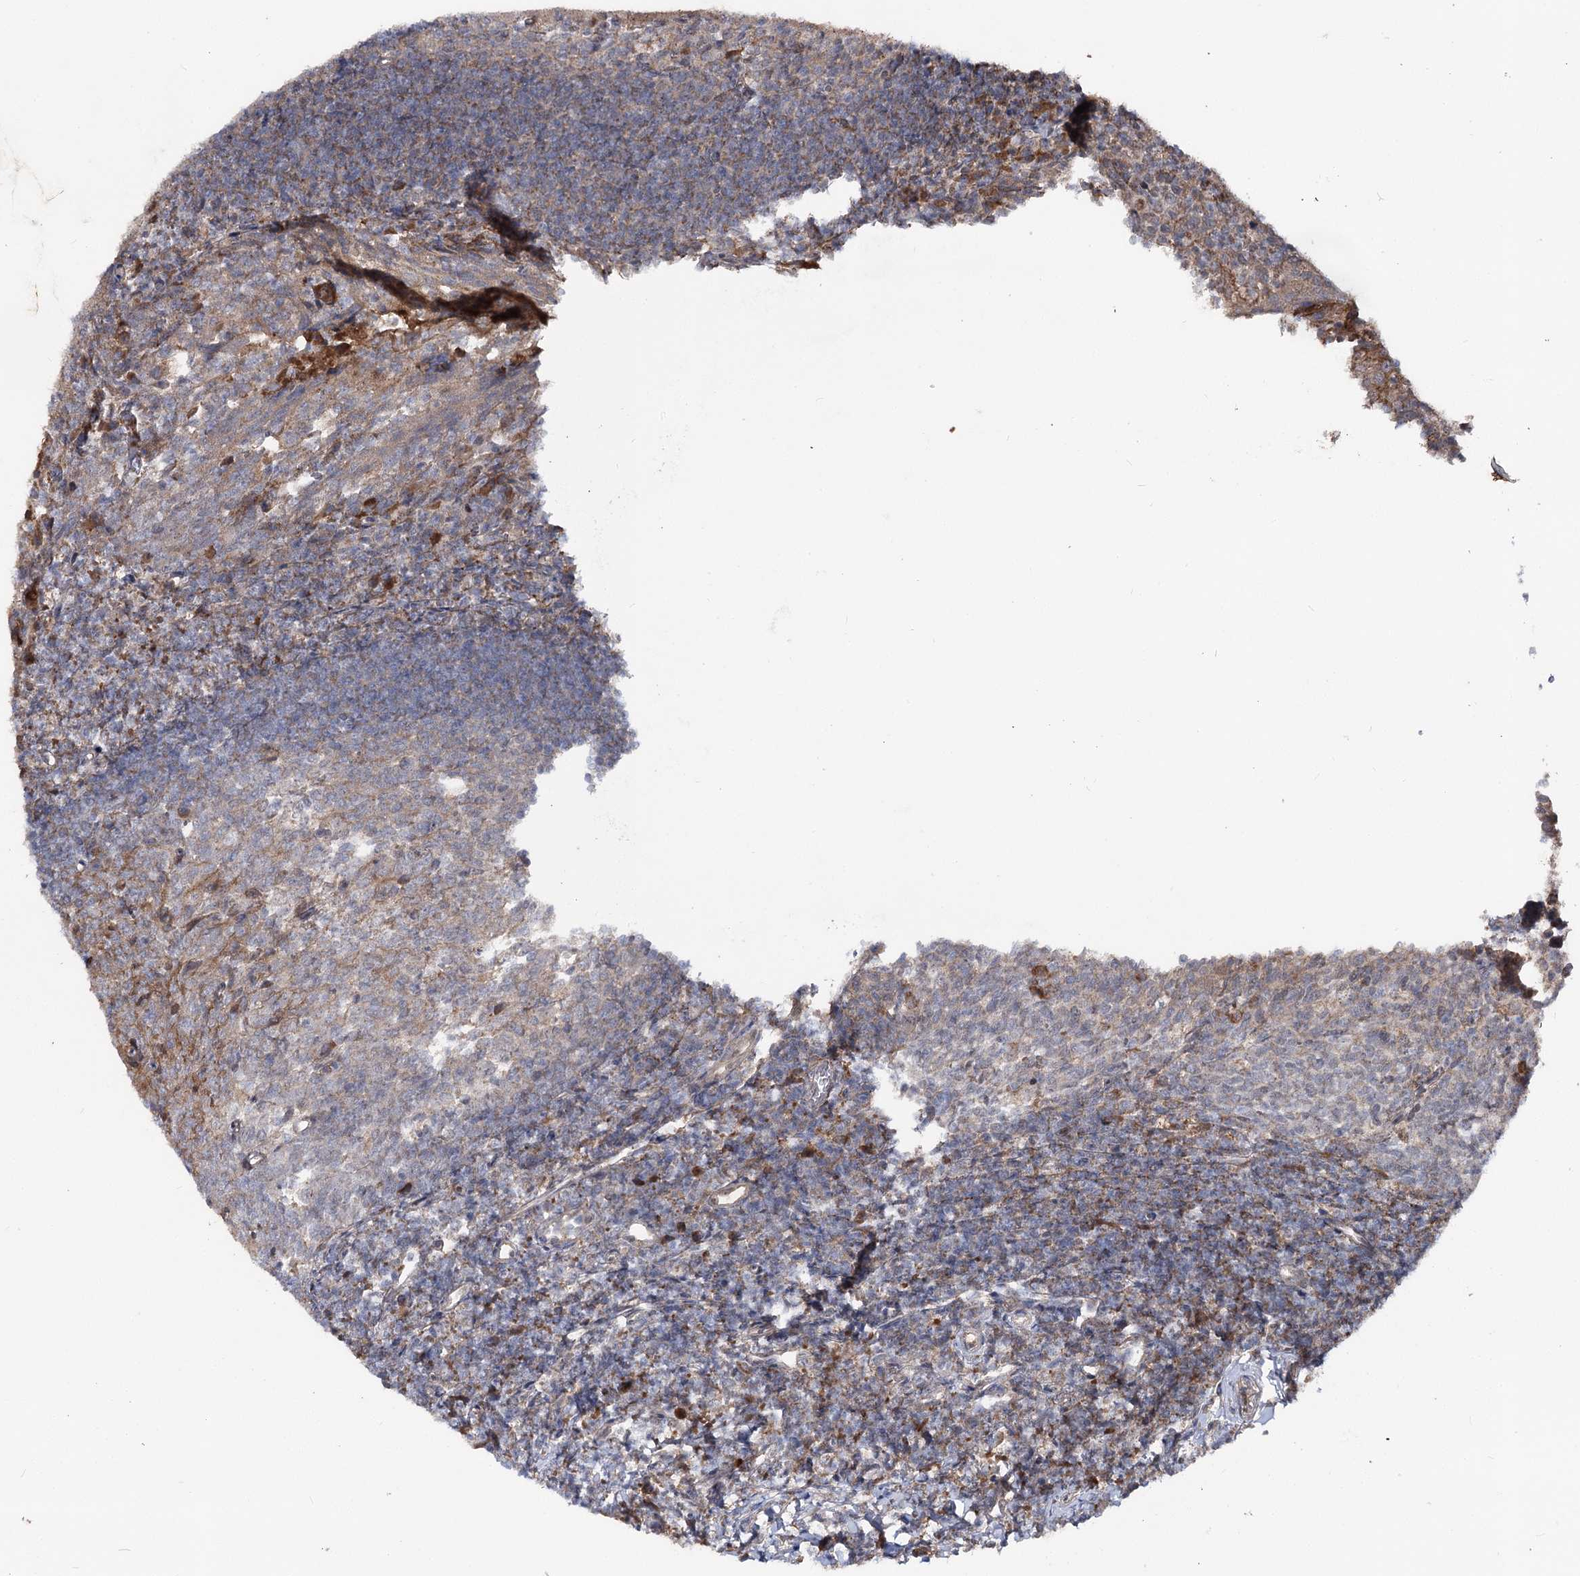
{"staining": {"intensity": "moderate", "quantity": "<25%", "location": "cytoplasmic/membranous"}, "tissue": "tonsil", "cell_type": "Germinal center cells", "image_type": "normal", "snomed": [{"axis": "morphology", "description": "Normal tissue, NOS"}, {"axis": "topography", "description": "Tonsil"}], "caption": "There is low levels of moderate cytoplasmic/membranous positivity in germinal center cells of normal tonsil, as demonstrated by immunohistochemical staining (brown color).", "gene": "MSANTD2", "patient": {"sex": "female", "age": 10}}